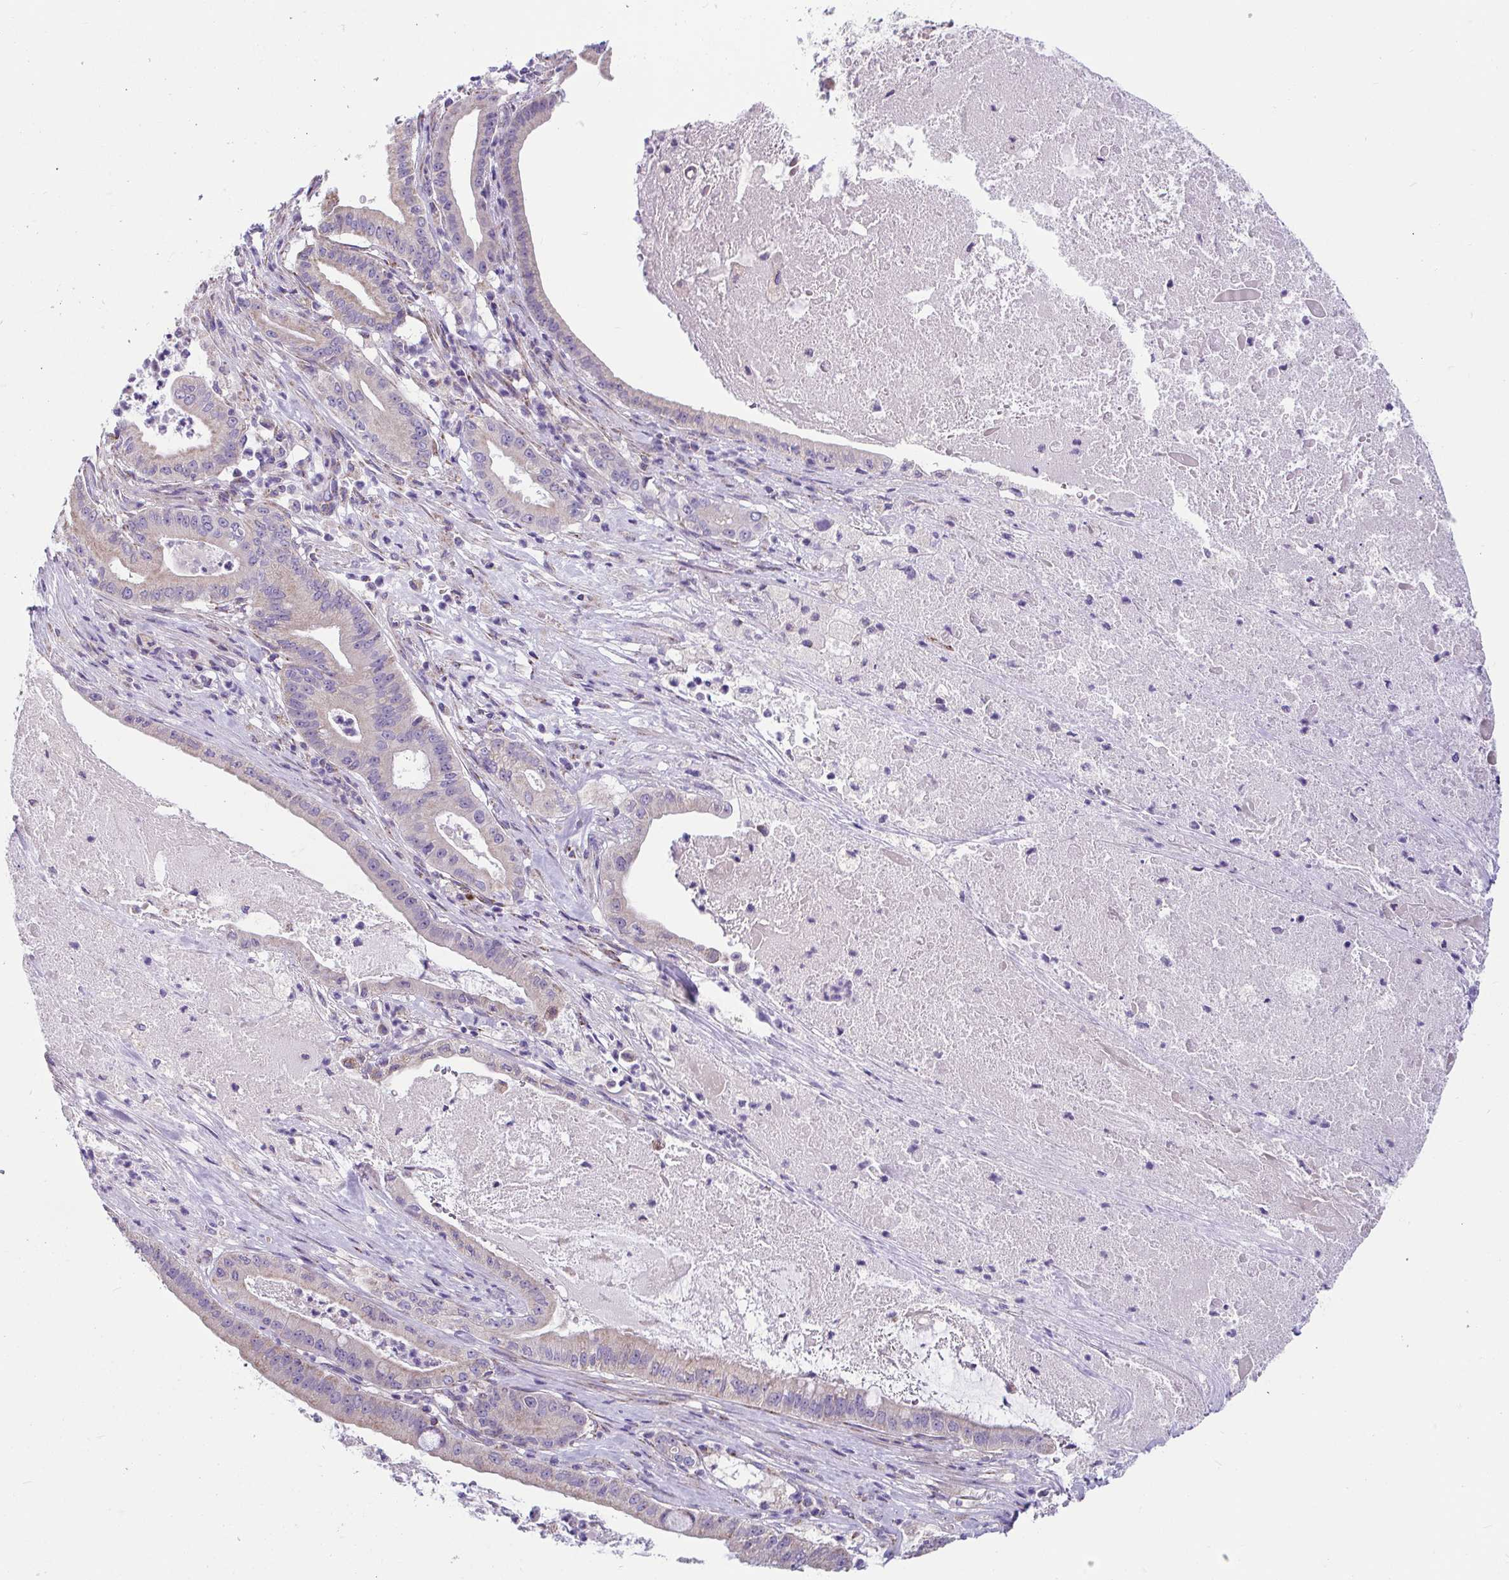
{"staining": {"intensity": "weak", "quantity": "<25%", "location": "cytoplasmic/membranous"}, "tissue": "pancreatic cancer", "cell_type": "Tumor cells", "image_type": "cancer", "snomed": [{"axis": "morphology", "description": "Adenocarcinoma, NOS"}, {"axis": "topography", "description": "Pancreas"}], "caption": "High power microscopy histopathology image of an IHC image of pancreatic adenocarcinoma, revealing no significant expression in tumor cells. The staining was performed using DAB (3,3'-diaminobenzidine) to visualize the protein expression in brown, while the nuclei were stained in blue with hematoxylin (Magnification: 20x).", "gene": "OR13A1", "patient": {"sex": "male", "age": 71}}